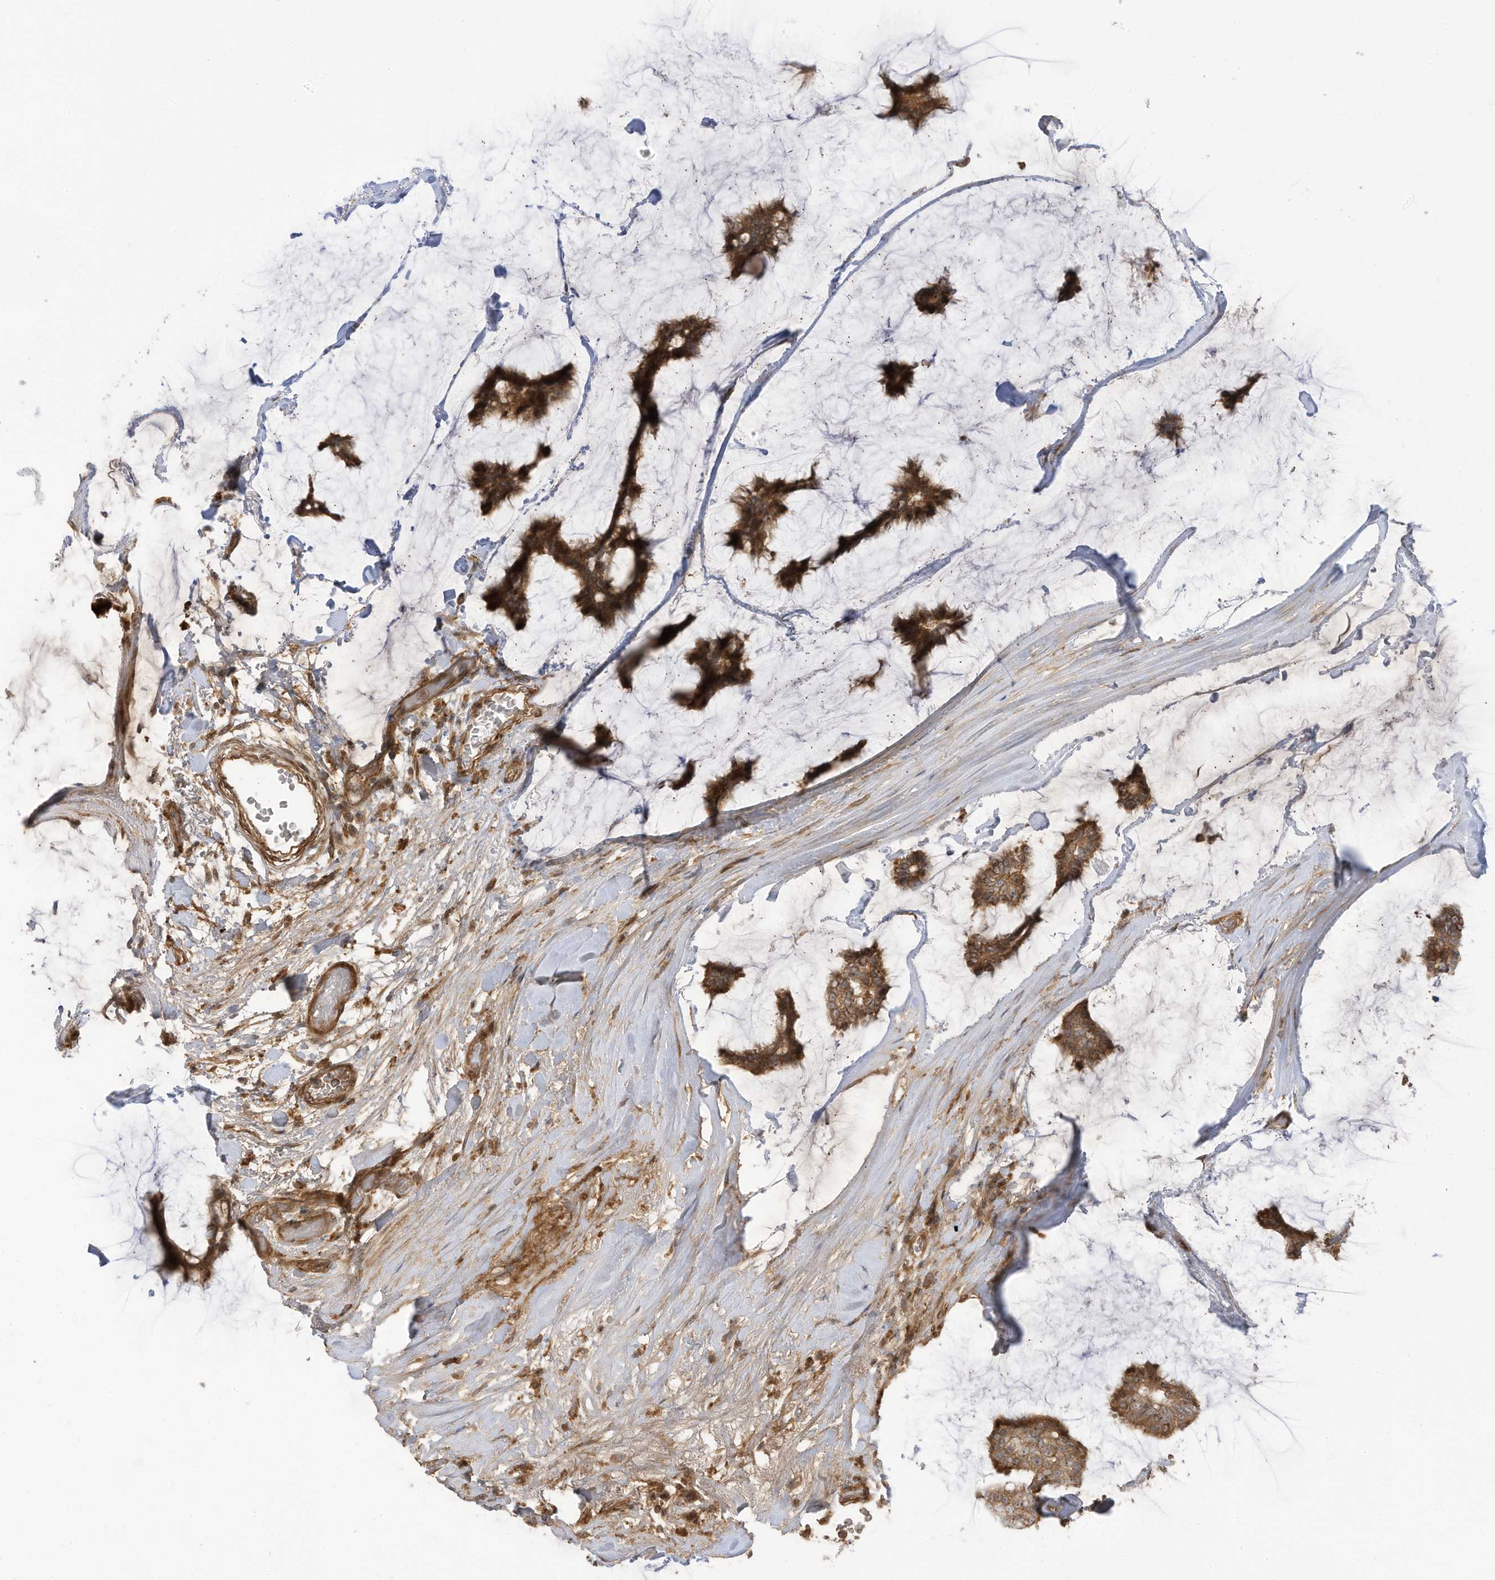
{"staining": {"intensity": "strong", "quantity": ">75%", "location": "cytoplasmic/membranous"}, "tissue": "breast cancer", "cell_type": "Tumor cells", "image_type": "cancer", "snomed": [{"axis": "morphology", "description": "Duct carcinoma"}, {"axis": "topography", "description": "Breast"}], "caption": "Immunohistochemical staining of human breast cancer exhibits high levels of strong cytoplasmic/membranous protein expression in approximately >75% of tumor cells. The staining was performed using DAB (3,3'-diaminobenzidine), with brown indicating positive protein expression. Nuclei are stained blue with hematoxylin.", "gene": "ENTR1", "patient": {"sex": "female", "age": 93}}